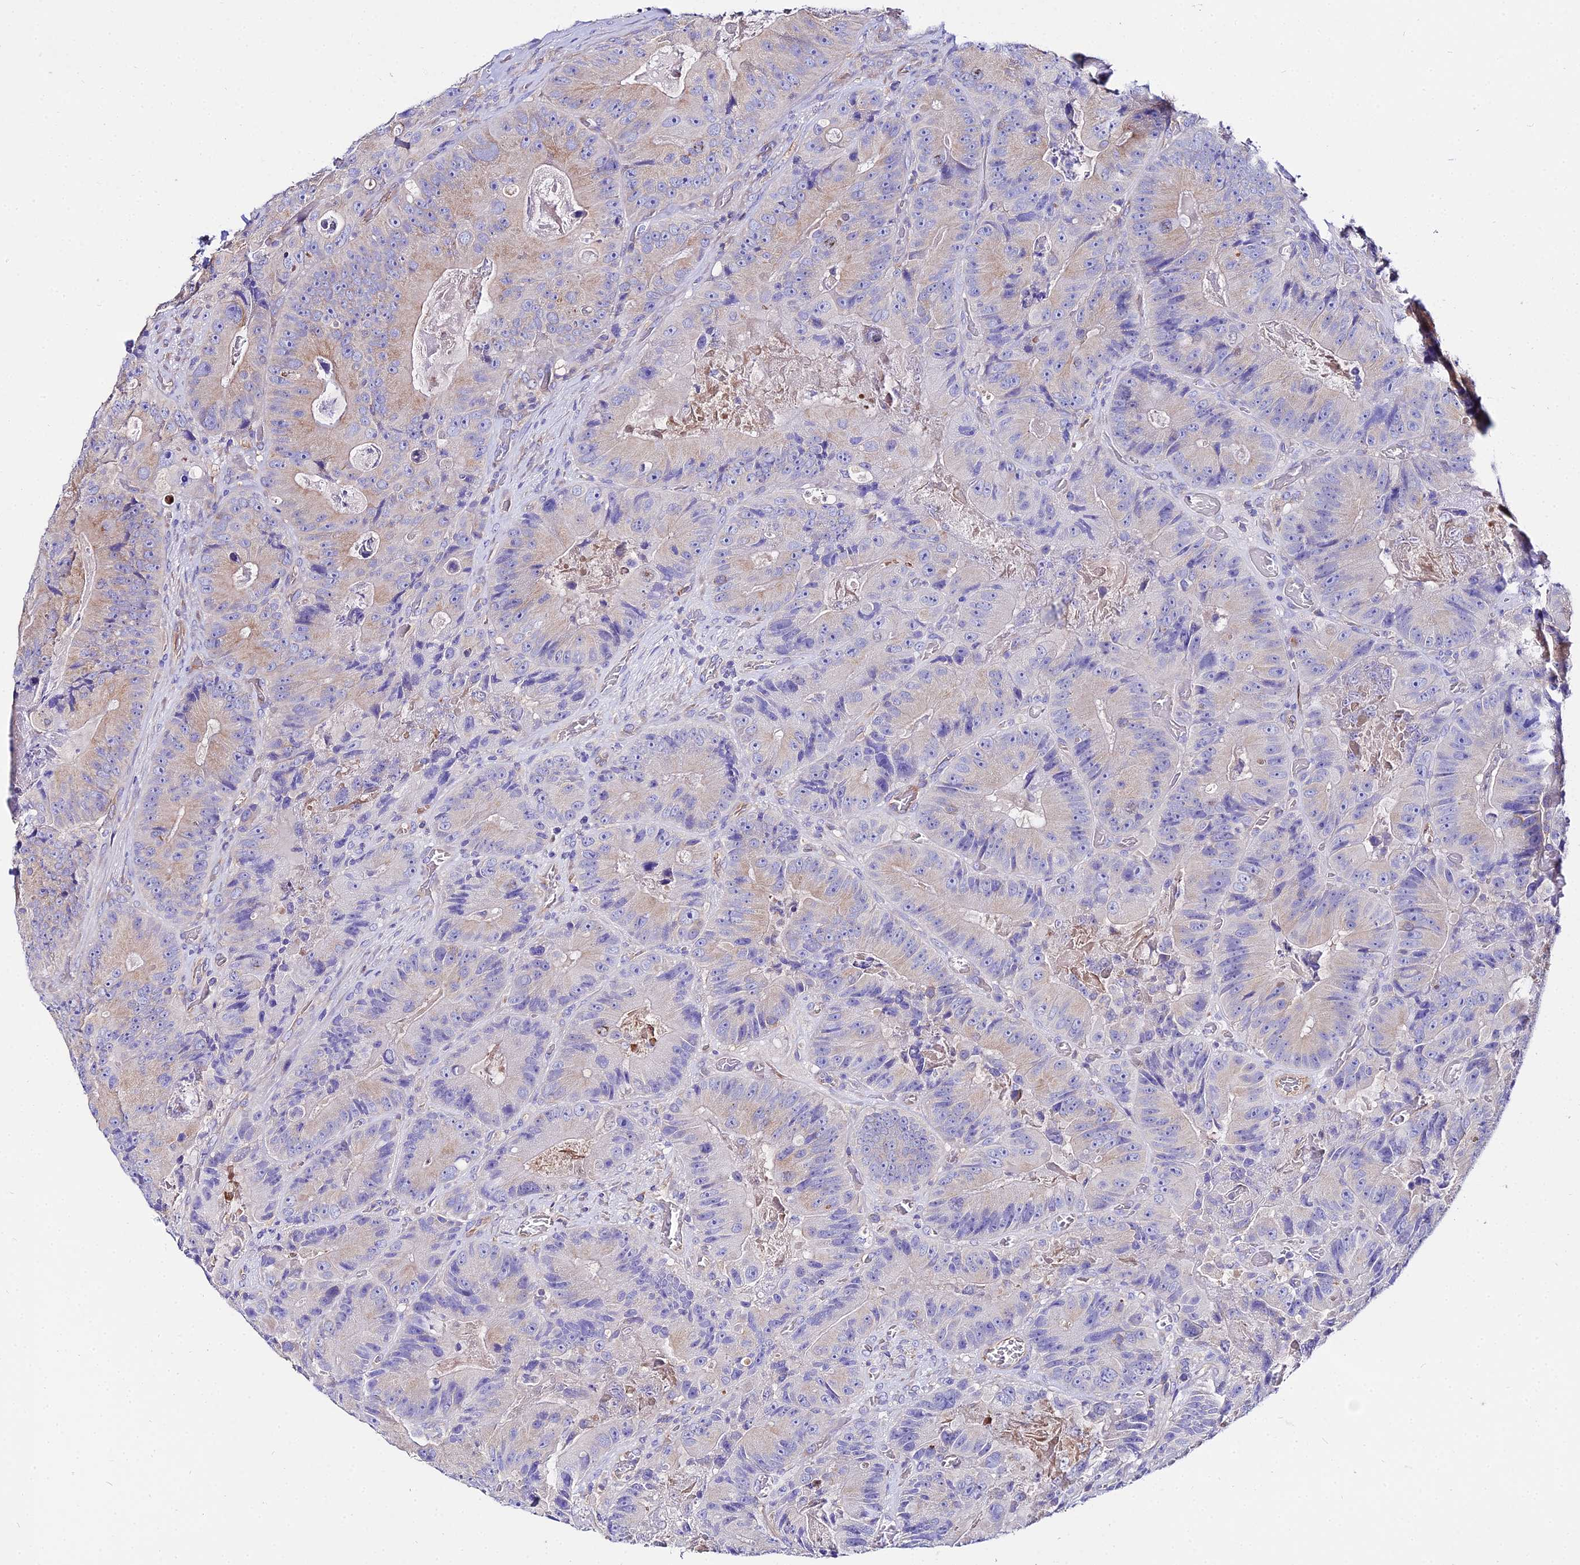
{"staining": {"intensity": "moderate", "quantity": "<25%", "location": "cytoplasmic/membranous"}, "tissue": "colorectal cancer", "cell_type": "Tumor cells", "image_type": "cancer", "snomed": [{"axis": "morphology", "description": "Adenocarcinoma, NOS"}, {"axis": "topography", "description": "Colon"}], "caption": "DAB (3,3'-diaminobenzidine) immunohistochemical staining of human colorectal cancer (adenocarcinoma) demonstrates moderate cytoplasmic/membranous protein expression in approximately <25% of tumor cells.", "gene": "TUBA3D", "patient": {"sex": "female", "age": 86}}